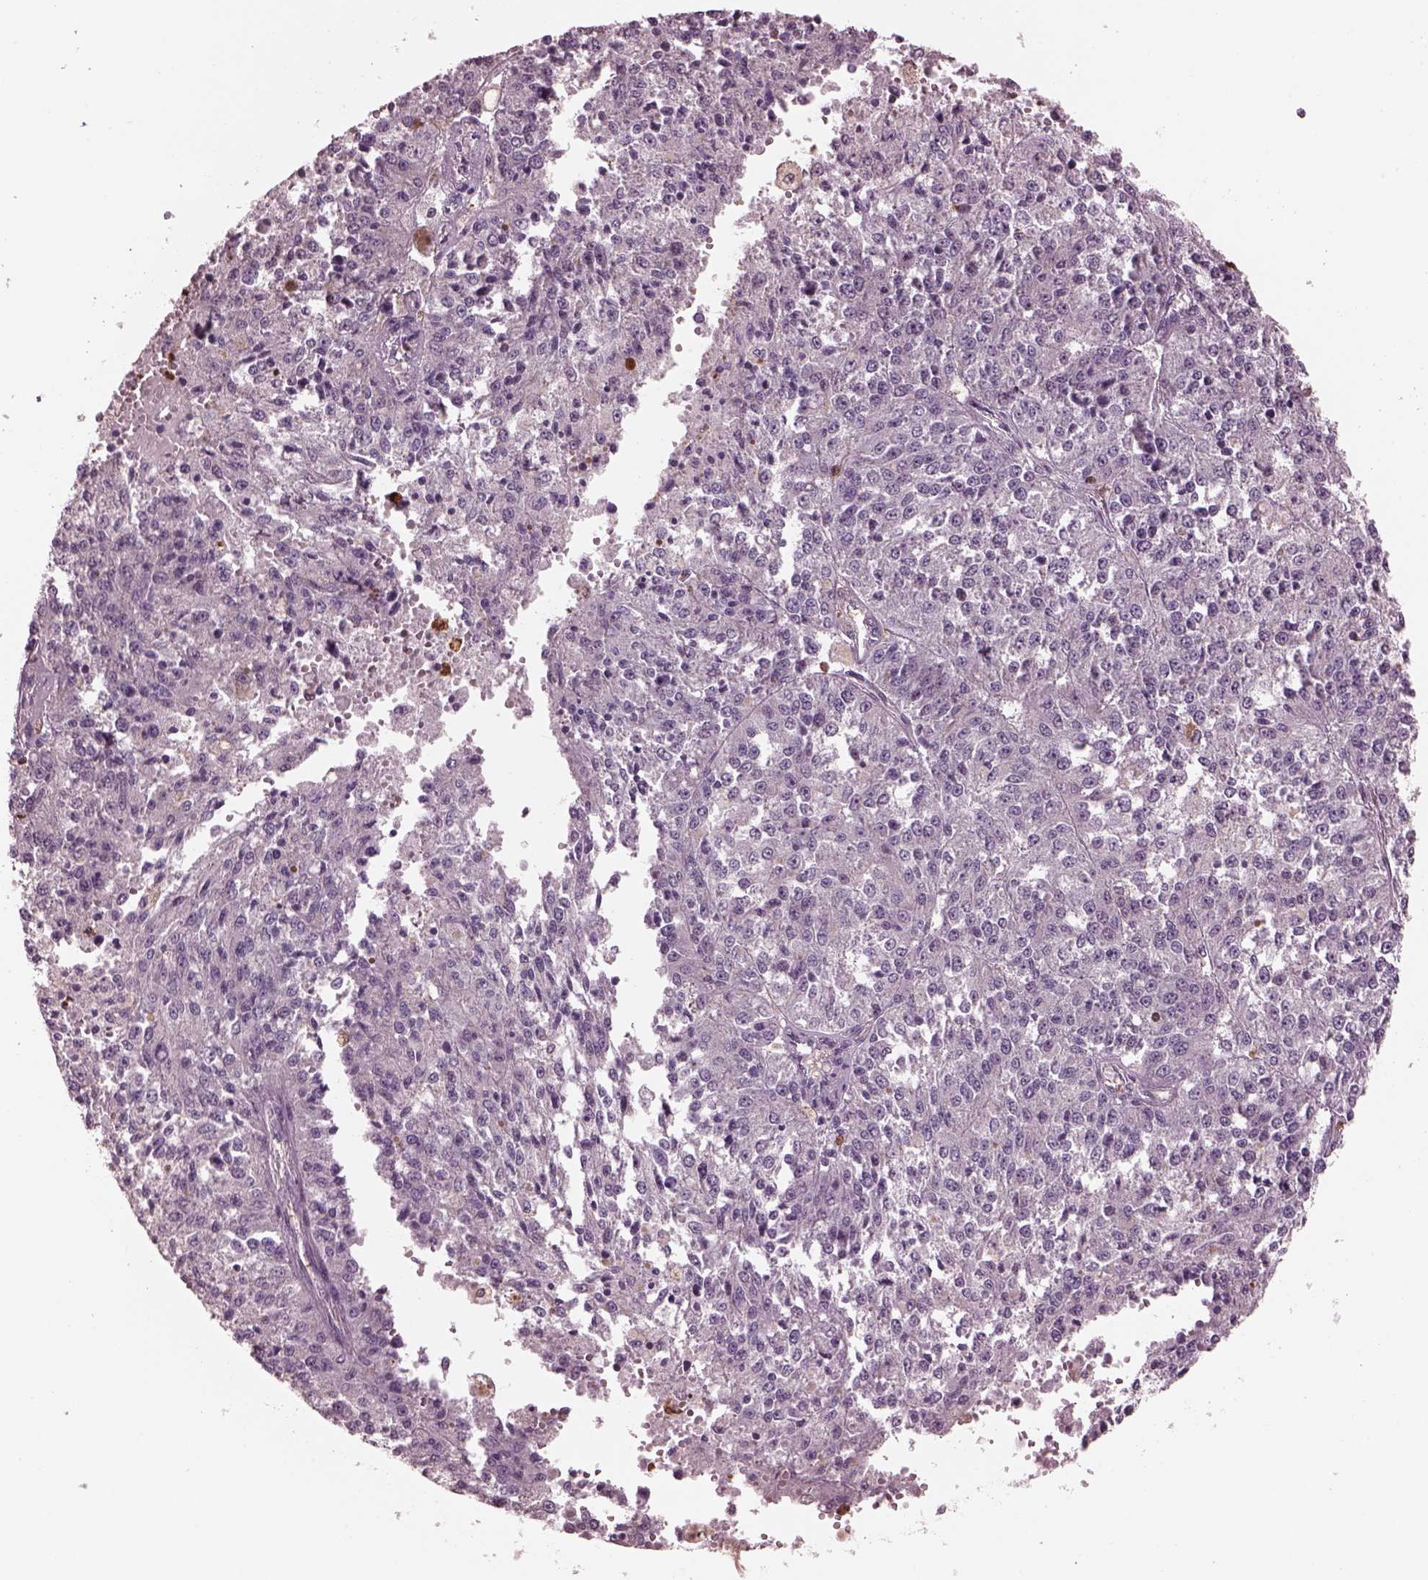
{"staining": {"intensity": "negative", "quantity": "none", "location": "none"}, "tissue": "melanoma", "cell_type": "Tumor cells", "image_type": "cancer", "snomed": [{"axis": "morphology", "description": "Malignant melanoma, Metastatic site"}, {"axis": "topography", "description": "Lymph node"}], "caption": "An immunohistochemistry photomicrograph of malignant melanoma (metastatic site) is shown. There is no staining in tumor cells of malignant melanoma (metastatic site).", "gene": "IL31RA", "patient": {"sex": "female", "age": 64}}